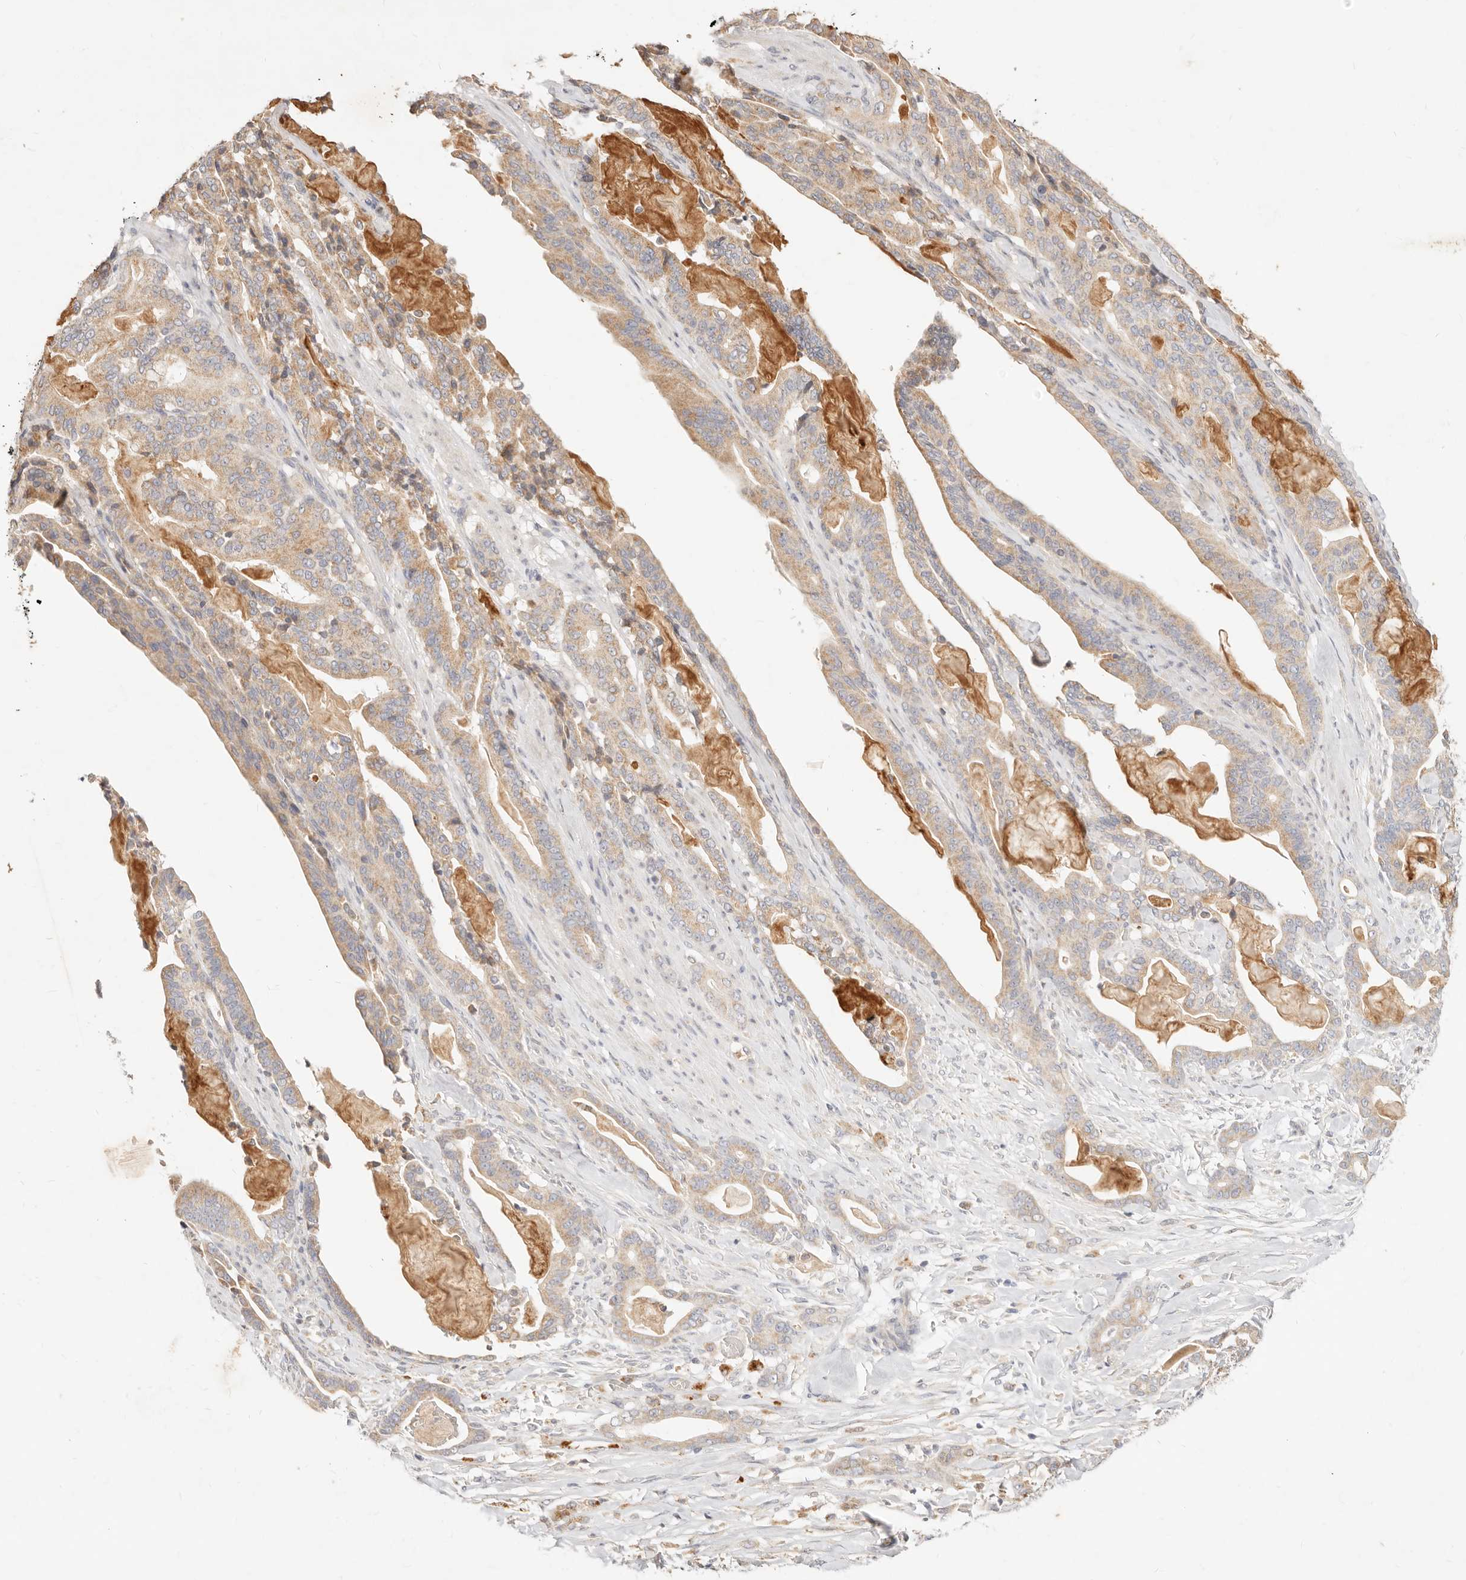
{"staining": {"intensity": "moderate", "quantity": "25%-75%", "location": "cytoplasmic/membranous"}, "tissue": "pancreatic cancer", "cell_type": "Tumor cells", "image_type": "cancer", "snomed": [{"axis": "morphology", "description": "Adenocarcinoma, NOS"}, {"axis": "topography", "description": "Pancreas"}], "caption": "A histopathology image of pancreatic cancer (adenocarcinoma) stained for a protein exhibits moderate cytoplasmic/membranous brown staining in tumor cells.", "gene": "ACOX1", "patient": {"sex": "male", "age": 63}}